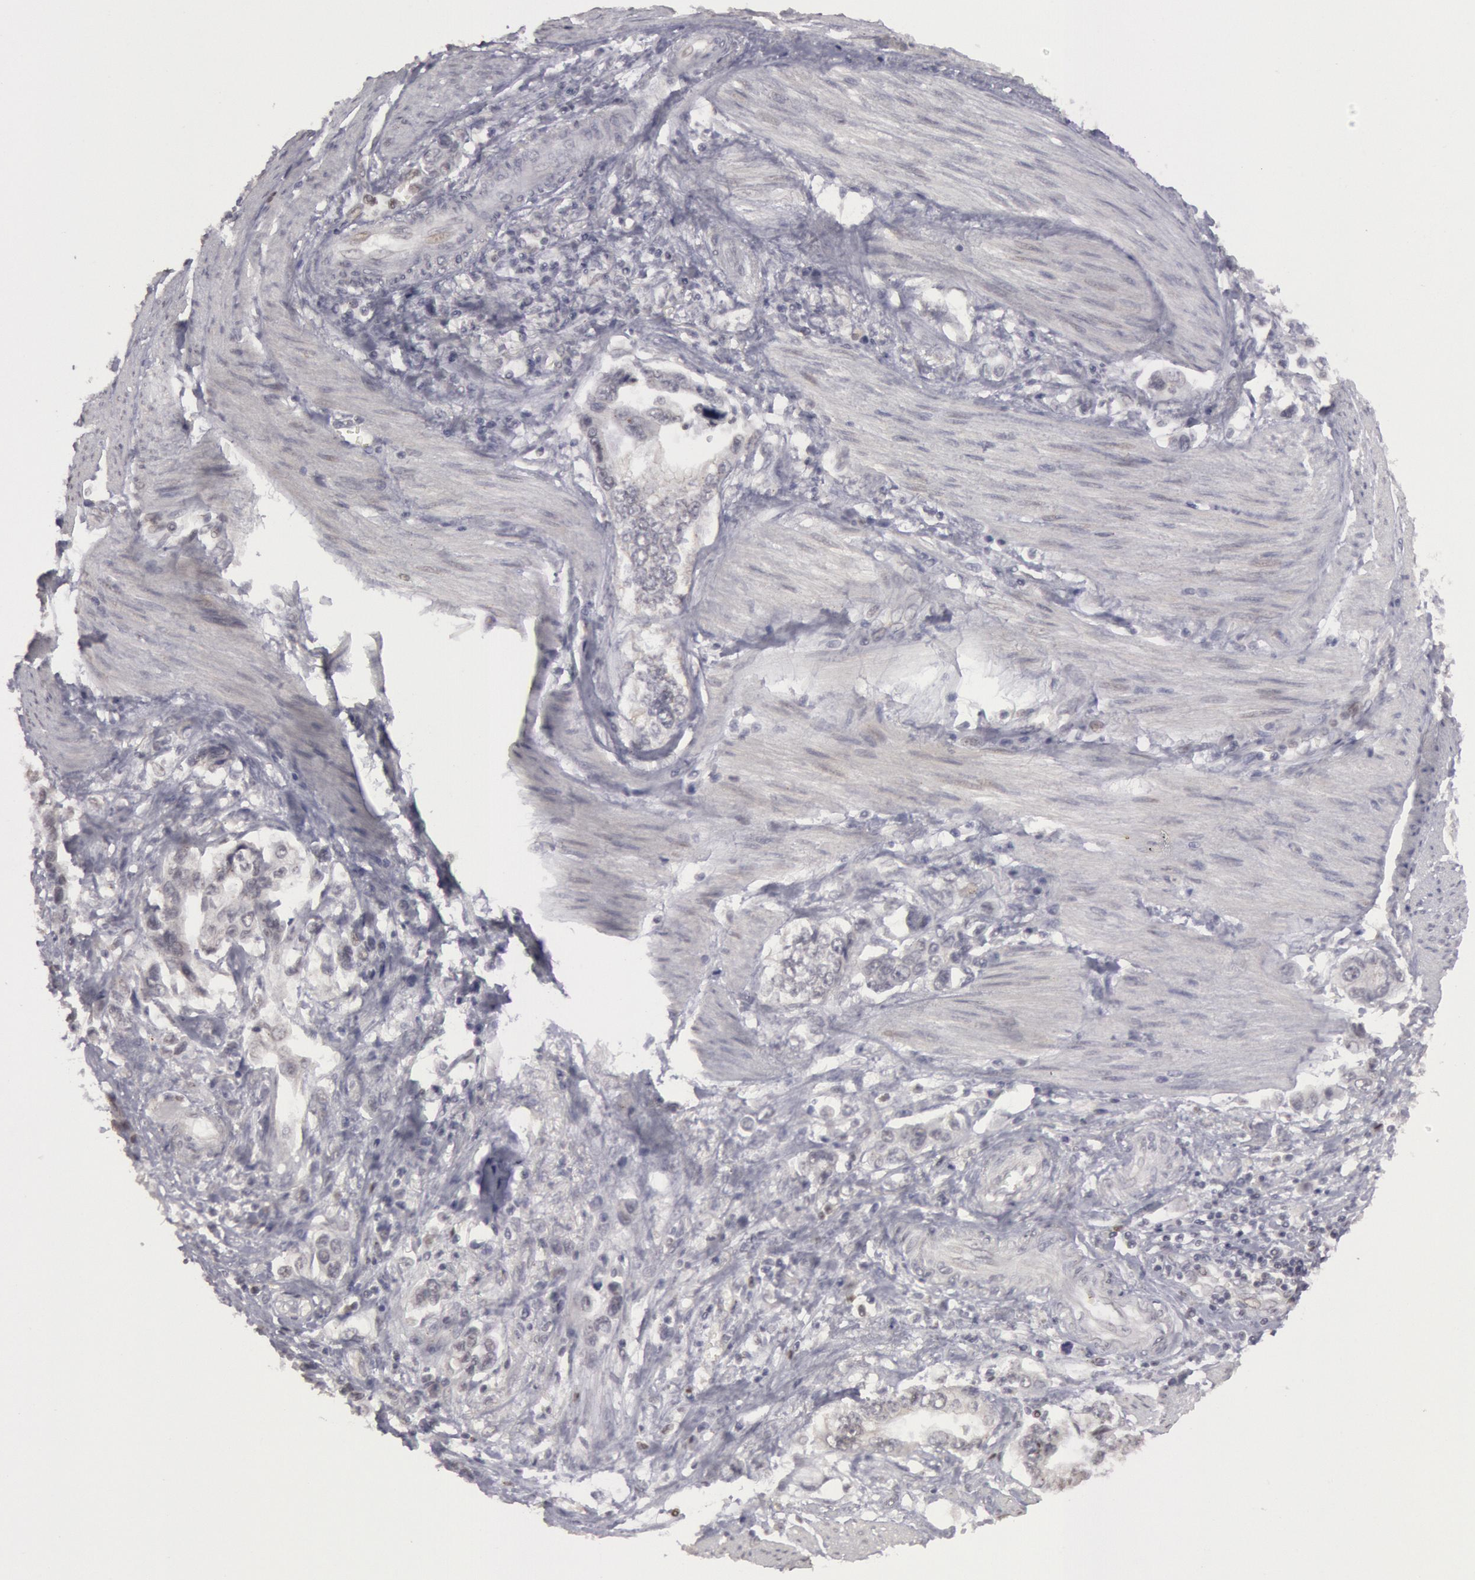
{"staining": {"intensity": "negative", "quantity": "none", "location": "none"}, "tissue": "stomach cancer", "cell_type": "Tumor cells", "image_type": "cancer", "snomed": [{"axis": "morphology", "description": "Adenocarcinoma, NOS"}, {"axis": "topography", "description": "Pancreas"}, {"axis": "topography", "description": "Stomach, upper"}], "caption": "Immunohistochemical staining of adenocarcinoma (stomach) exhibits no significant expression in tumor cells.", "gene": "RIMBP3C", "patient": {"sex": "male", "age": 77}}